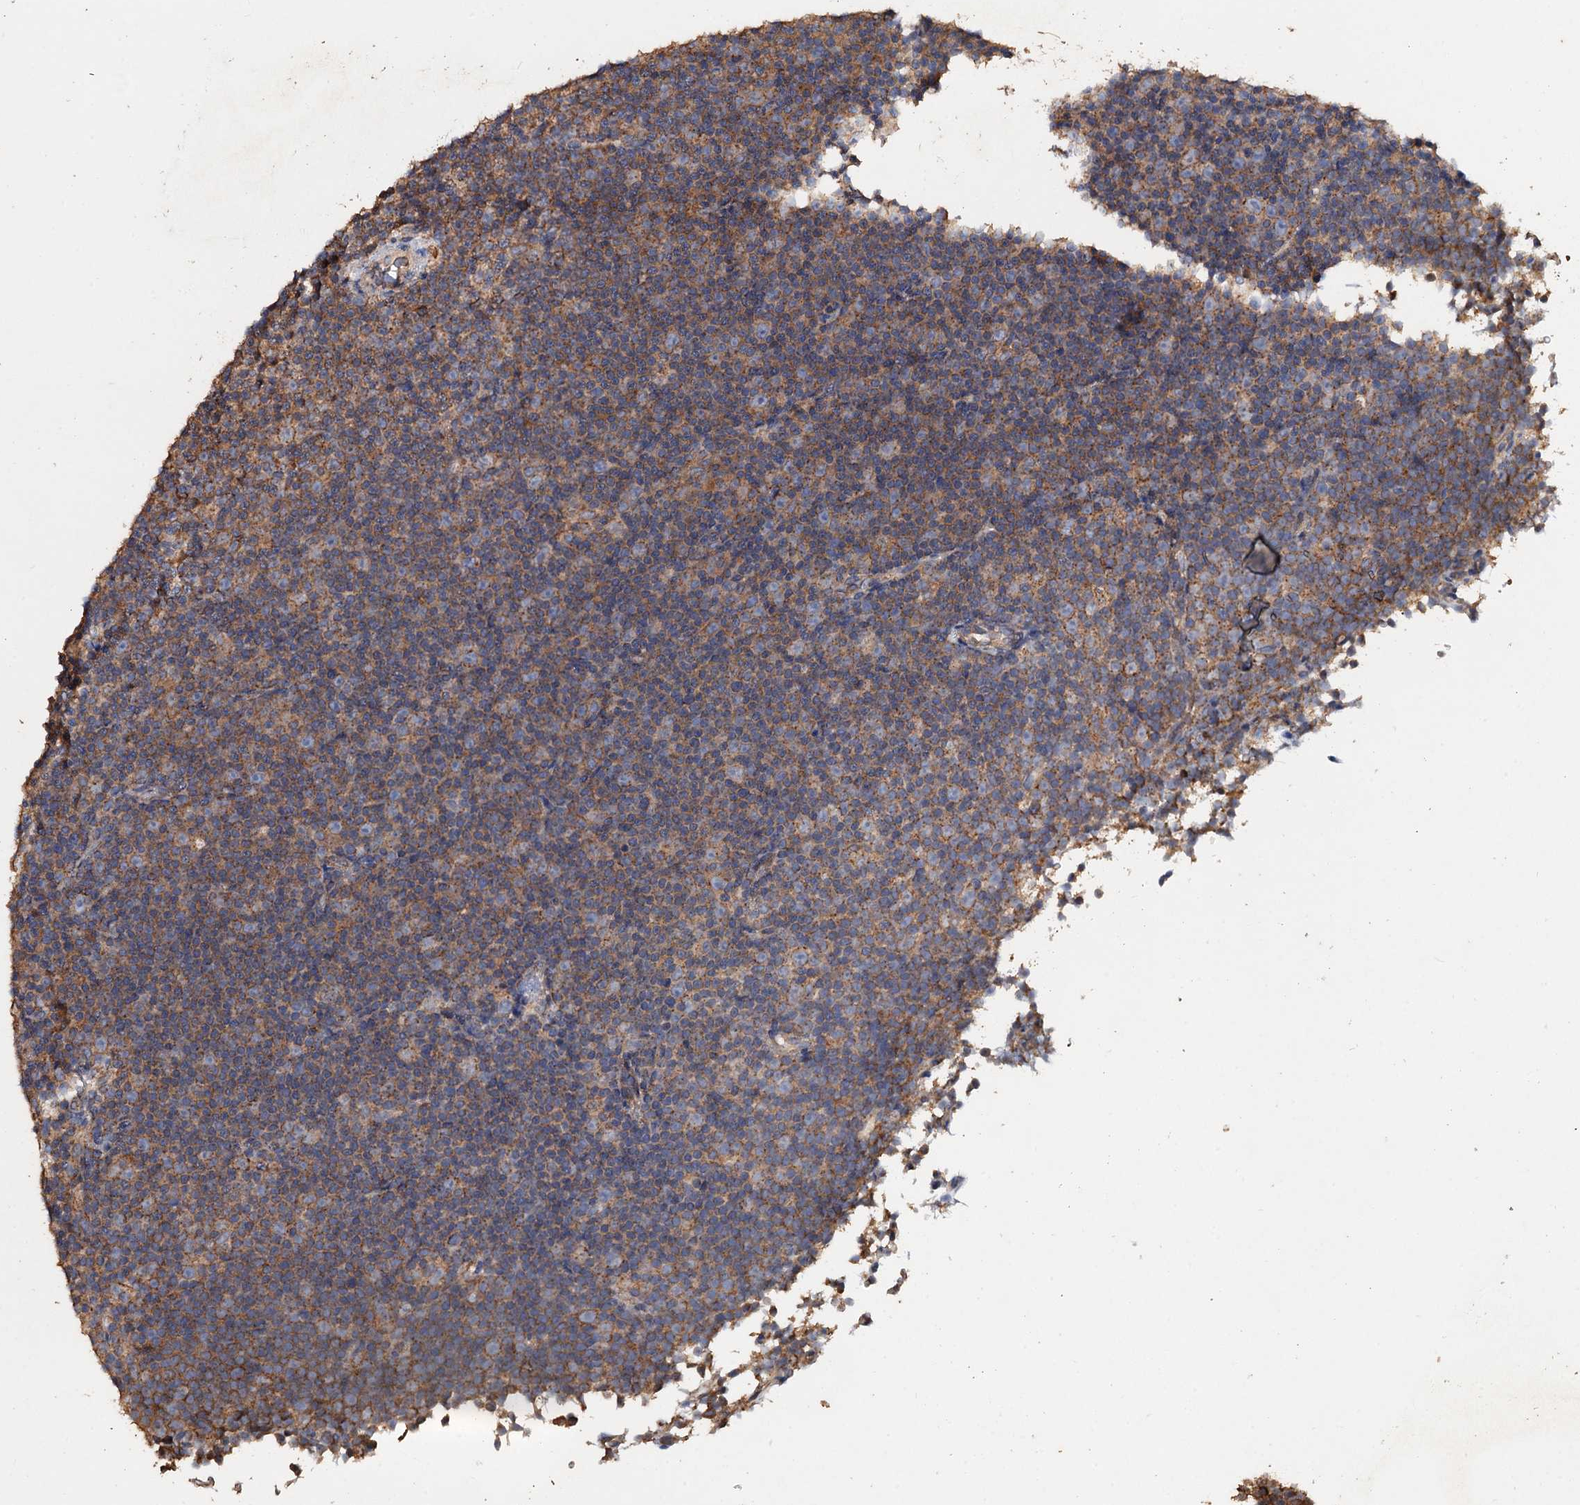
{"staining": {"intensity": "moderate", "quantity": "25%-75%", "location": "cytoplasmic/membranous"}, "tissue": "lymphoma", "cell_type": "Tumor cells", "image_type": "cancer", "snomed": [{"axis": "morphology", "description": "Malignant lymphoma, non-Hodgkin's type, Low grade"}, {"axis": "topography", "description": "Lymph node"}], "caption": "High-magnification brightfield microscopy of lymphoma stained with DAB (3,3'-diaminobenzidine) (brown) and counterstained with hematoxylin (blue). tumor cells exhibit moderate cytoplasmic/membranous staining is identified in about25%-75% of cells.", "gene": "SCUBE3", "patient": {"sex": "female", "age": 67}}